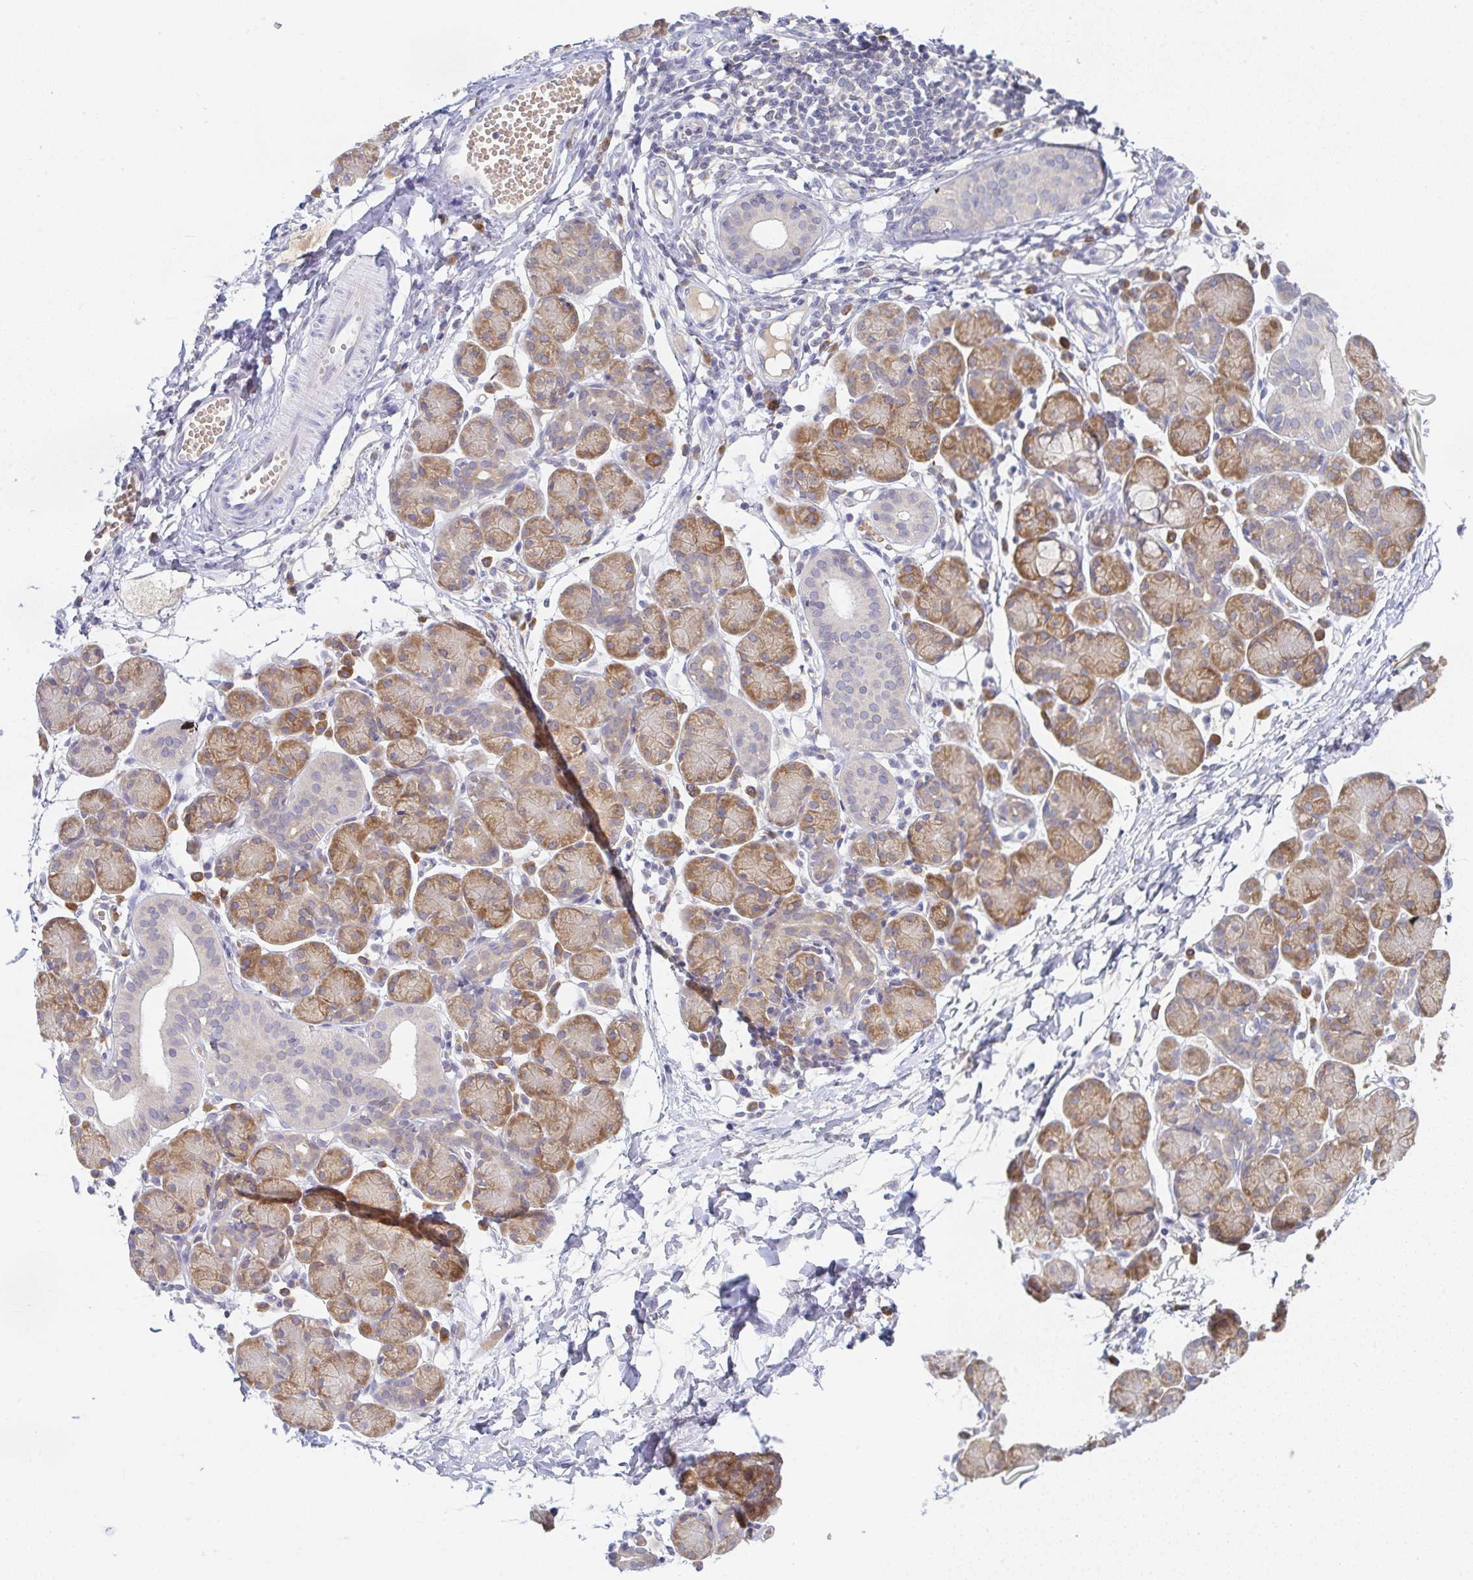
{"staining": {"intensity": "moderate", "quantity": "25%-75%", "location": "cytoplasmic/membranous"}, "tissue": "salivary gland", "cell_type": "Glandular cells", "image_type": "normal", "snomed": [{"axis": "morphology", "description": "Normal tissue, NOS"}, {"axis": "morphology", "description": "Inflammation, NOS"}, {"axis": "topography", "description": "Lymph node"}, {"axis": "topography", "description": "Salivary gland"}], "caption": "Glandular cells display medium levels of moderate cytoplasmic/membranous positivity in approximately 25%-75% of cells in benign human salivary gland.", "gene": "DERL2", "patient": {"sex": "male", "age": 3}}